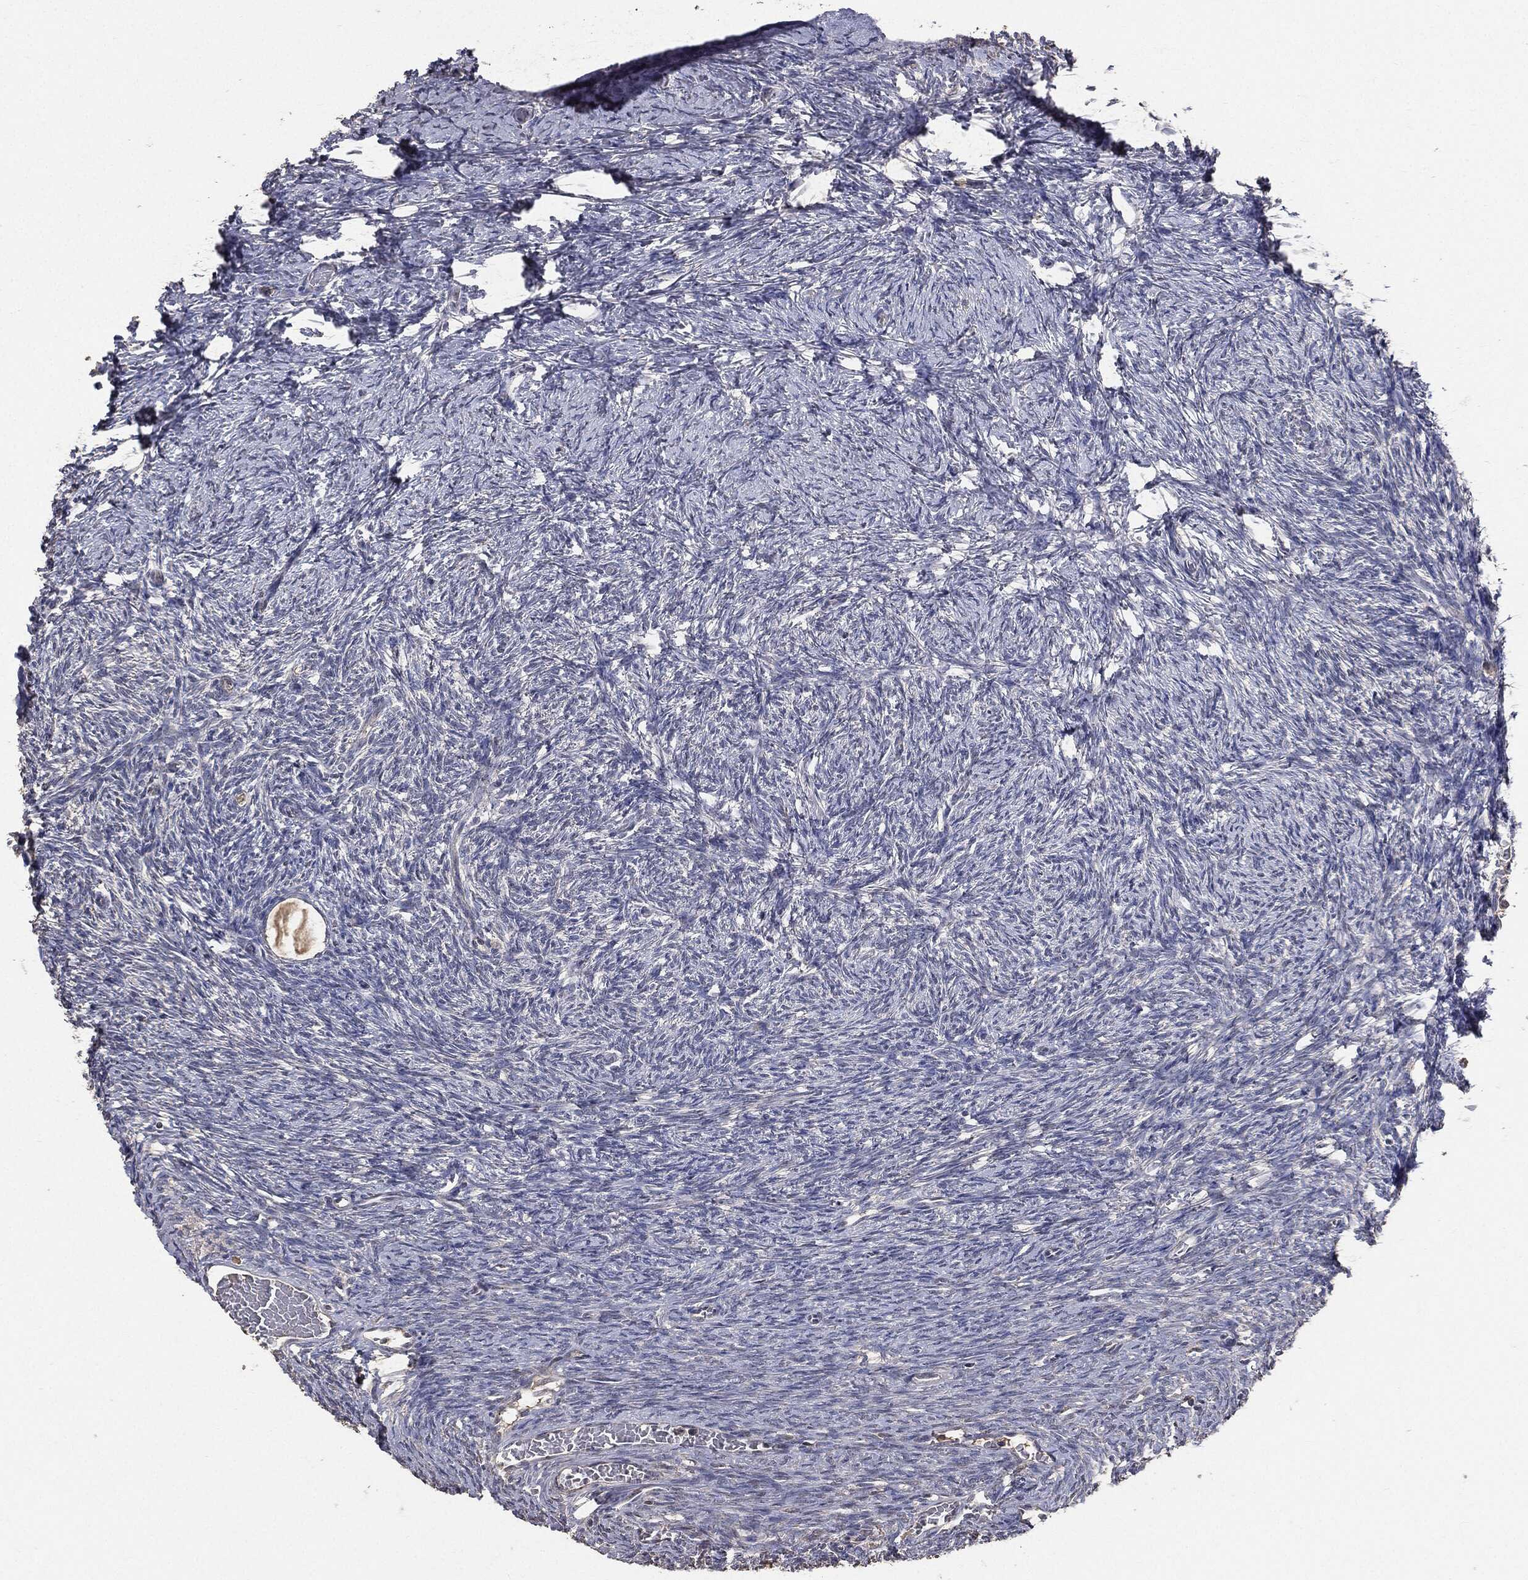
{"staining": {"intensity": "negative", "quantity": "none", "location": "none"}, "tissue": "ovary", "cell_type": "Follicle cells", "image_type": "normal", "snomed": [{"axis": "morphology", "description": "Normal tissue, NOS"}, {"axis": "topography", "description": "Ovary"}], "caption": "Follicle cells are negative for protein expression in unremarkable human ovary. The staining was performed using DAB to visualize the protein expression in brown, while the nuclei were stained in blue with hematoxylin (Magnification: 20x).", "gene": "SNAP25", "patient": {"sex": "female", "age": 39}}